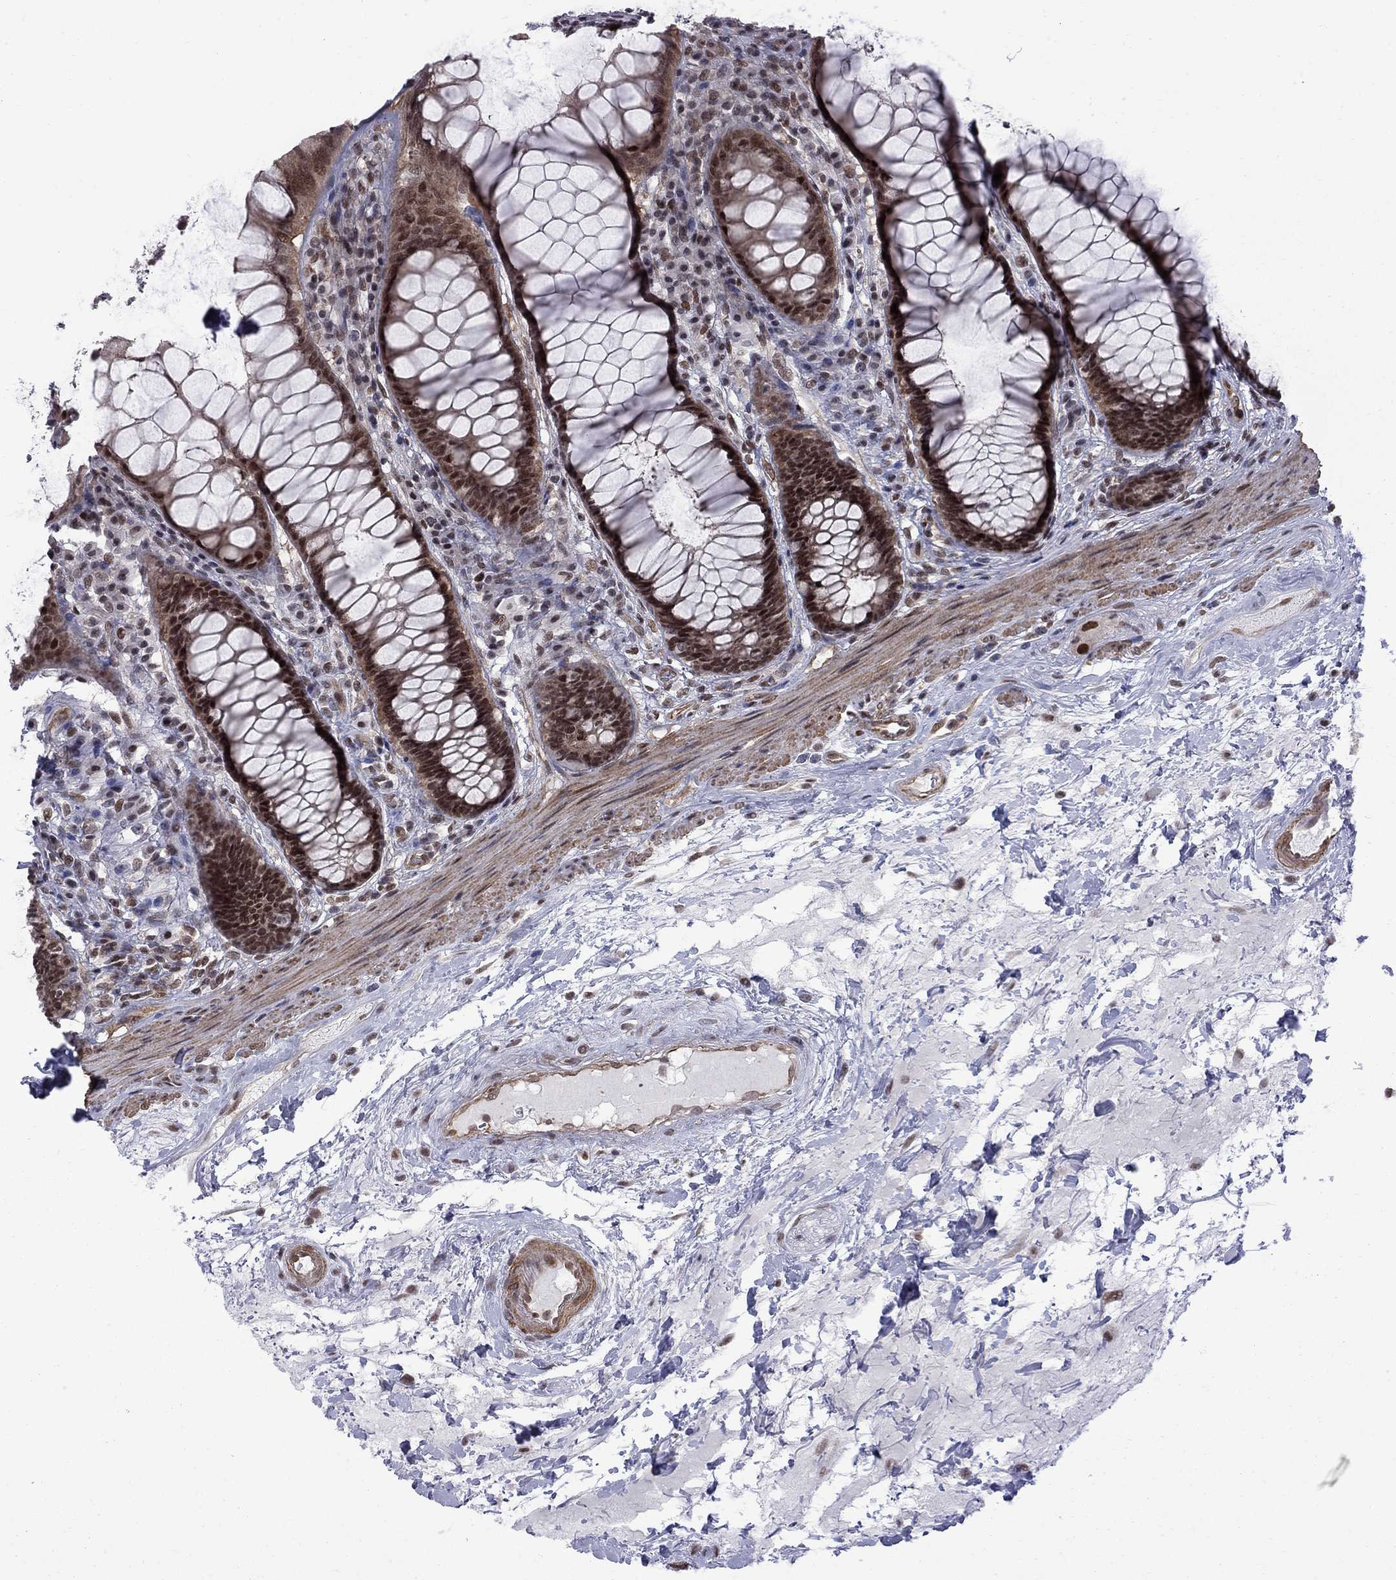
{"staining": {"intensity": "moderate", "quantity": ">75%", "location": "nuclear"}, "tissue": "rectum", "cell_type": "Glandular cells", "image_type": "normal", "snomed": [{"axis": "morphology", "description": "Normal tissue, NOS"}, {"axis": "topography", "description": "Rectum"}], "caption": "Moderate nuclear staining for a protein is appreciated in approximately >75% of glandular cells of unremarkable rectum using immunohistochemistry.", "gene": "BRF1", "patient": {"sex": "male", "age": 72}}